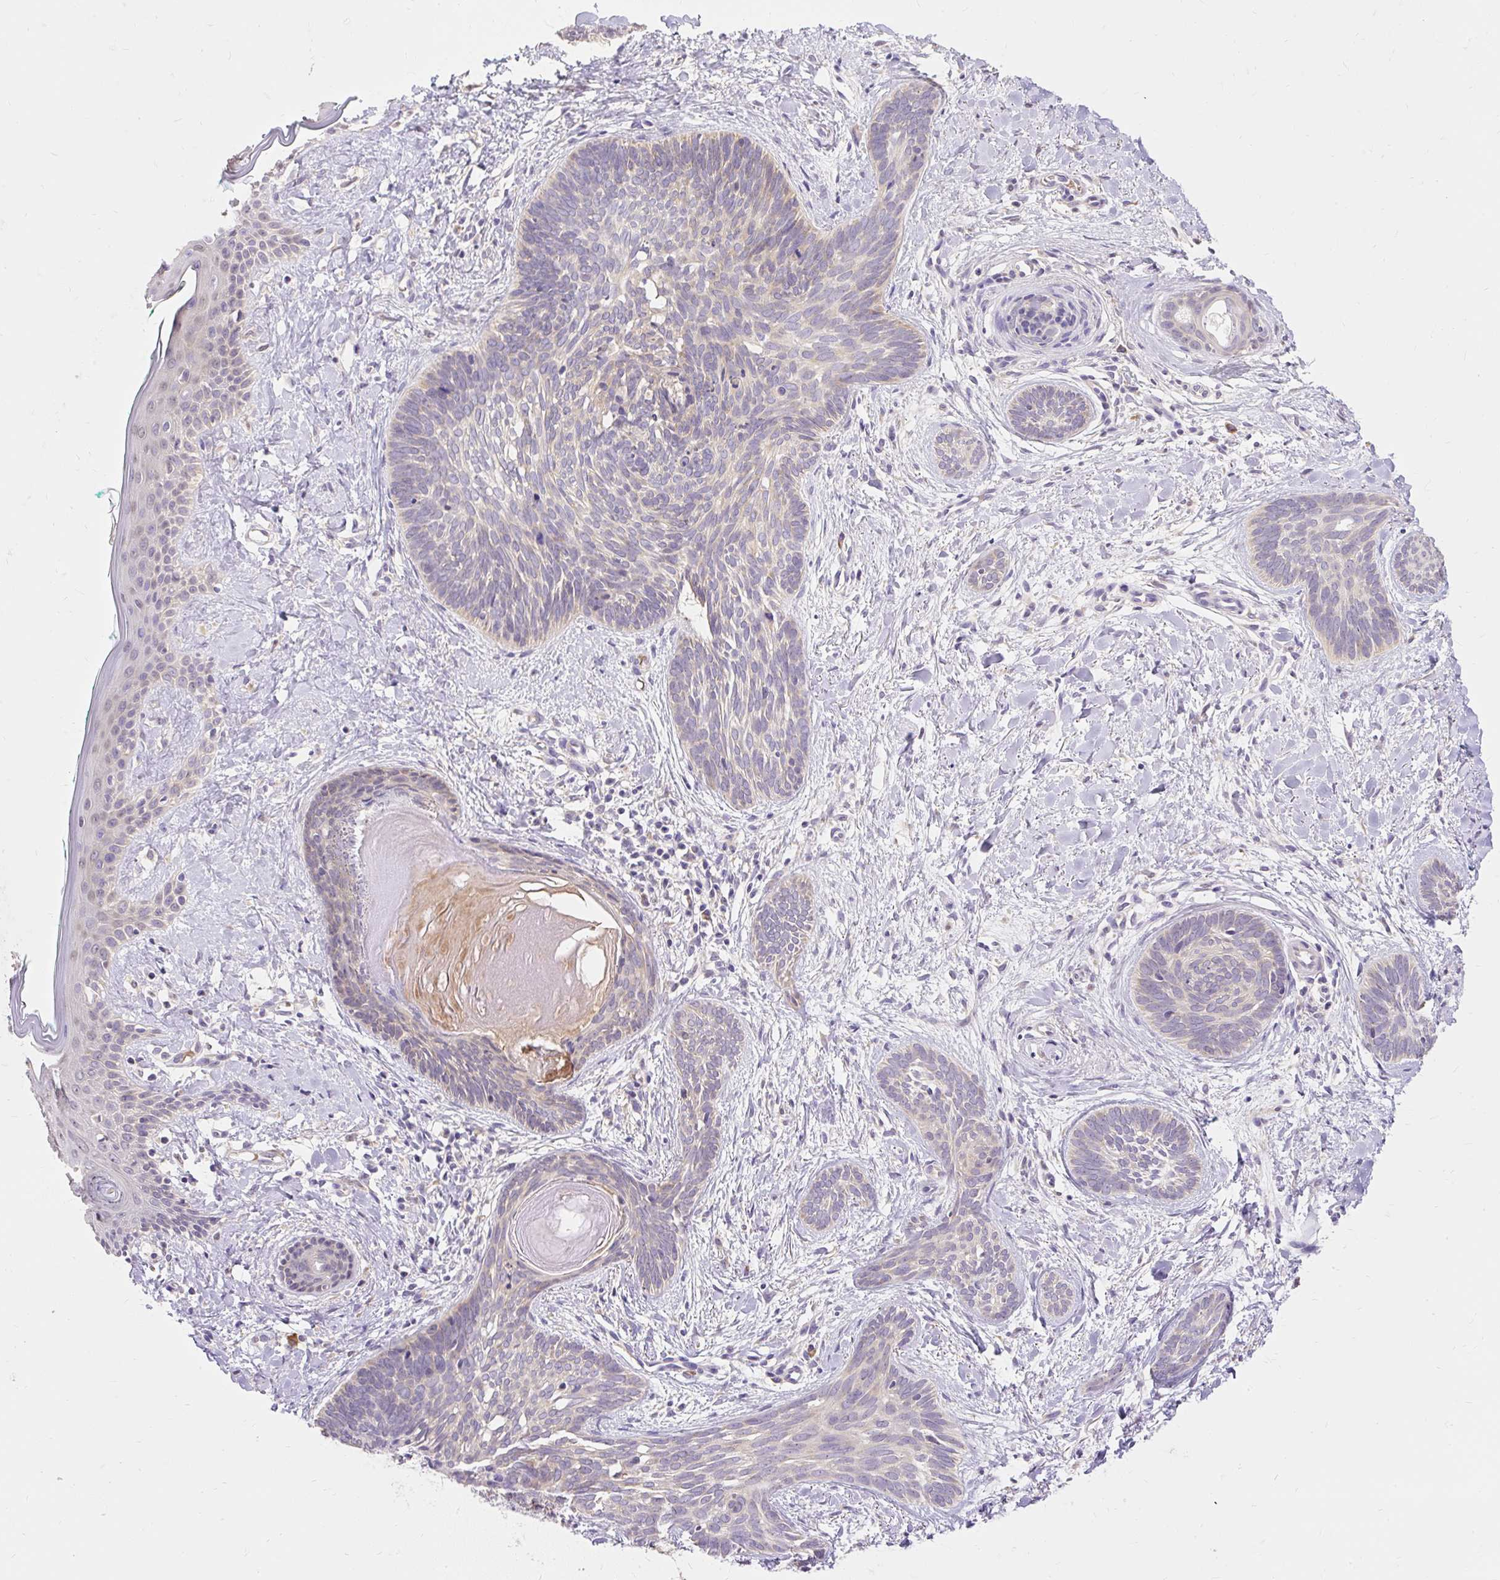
{"staining": {"intensity": "negative", "quantity": "none", "location": "none"}, "tissue": "skin cancer", "cell_type": "Tumor cells", "image_type": "cancer", "snomed": [{"axis": "morphology", "description": "Basal cell carcinoma"}, {"axis": "topography", "description": "Skin"}], "caption": "Immunohistochemical staining of human basal cell carcinoma (skin) demonstrates no significant expression in tumor cells. The staining was performed using DAB (3,3'-diaminobenzidine) to visualize the protein expression in brown, while the nuclei were stained in blue with hematoxylin (Magnification: 20x).", "gene": "SEC63", "patient": {"sex": "female", "age": 81}}